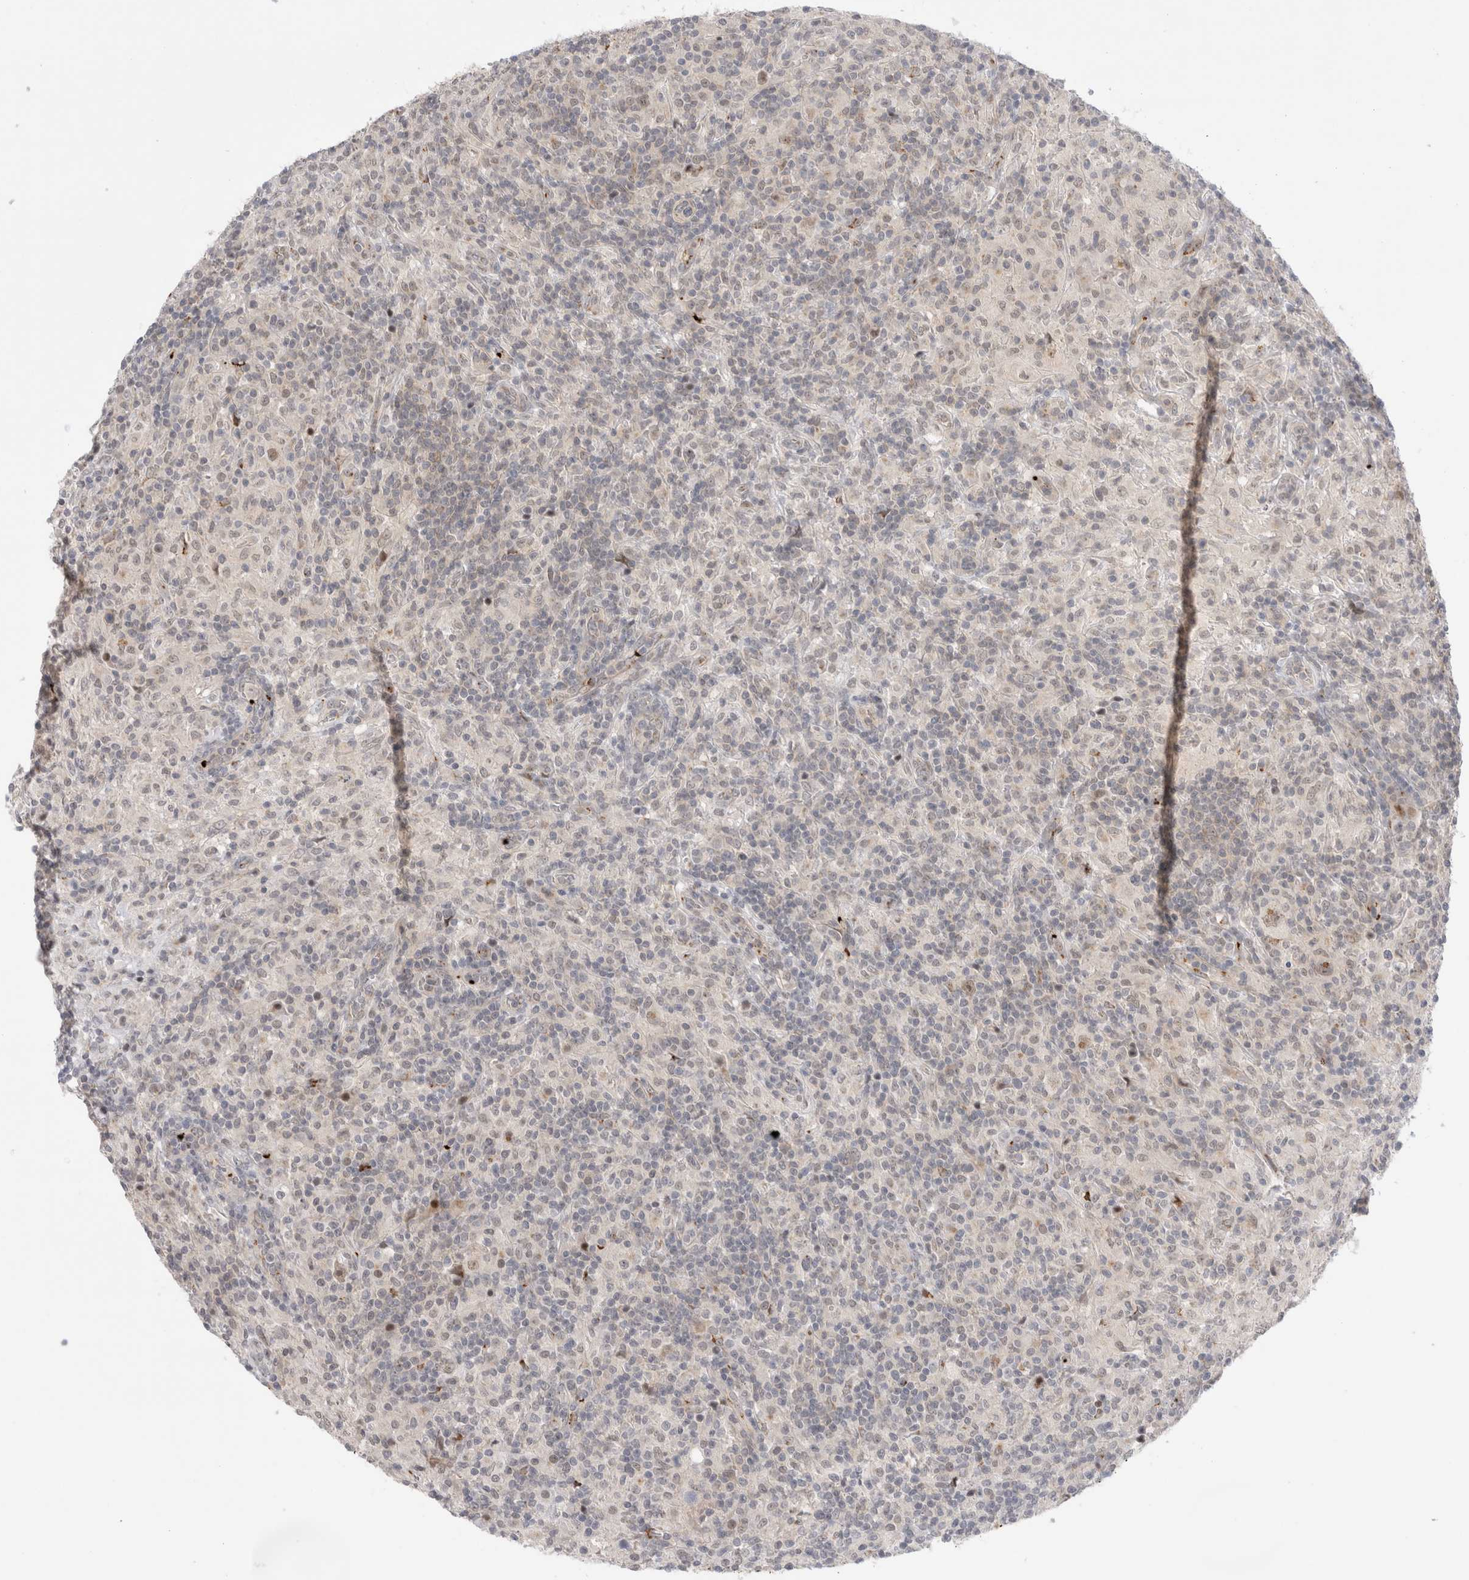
{"staining": {"intensity": "negative", "quantity": "none", "location": "none"}, "tissue": "lymphoma", "cell_type": "Tumor cells", "image_type": "cancer", "snomed": [{"axis": "morphology", "description": "Hodgkin's disease, NOS"}, {"axis": "topography", "description": "Lymph node"}], "caption": "Tumor cells show no significant protein staining in lymphoma.", "gene": "VPS28", "patient": {"sex": "male", "age": 70}}